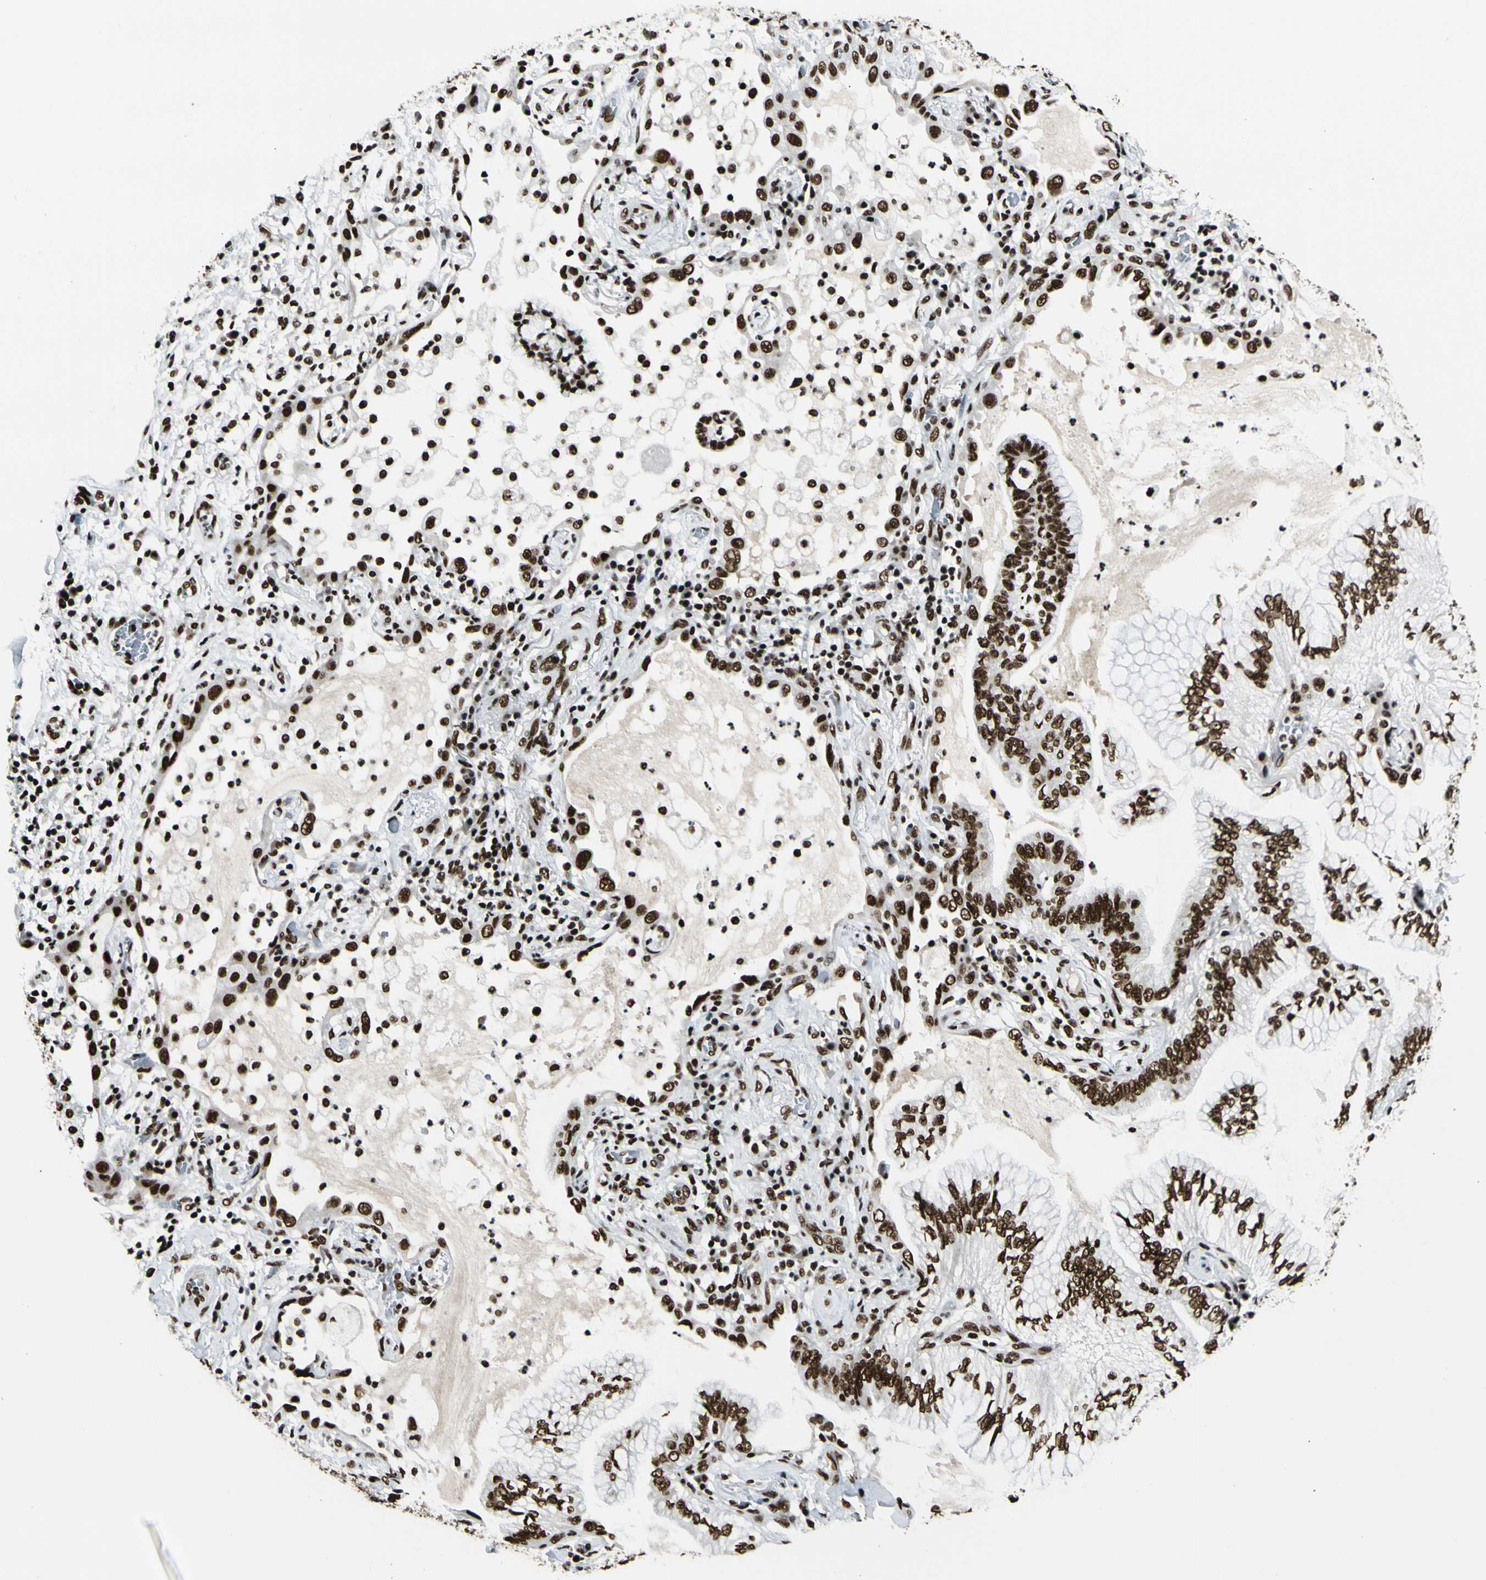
{"staining": {"intensity": "strong", "quantity": ">75%", "location": "nuclear"}, "tissue": "lung cancer", "cell_type": "Tumor cells", "image_type": "cancer", "snomed": [{"axis": "morphology", "description": "Normal tissue, NOS"}, {"axis": "morphology", "description": "Adenocarcinoma, NOS"}, {"axis": "topography", "description": "Bronchus"}, {"axis": "topography", "description": "Lung"}], "caption": "There is high levels of strong nuclear staining in tumor cells of lung cancer, as demonstrated by immunohistochemical staining (brown color).", "gene": "CCAR1", "patient": {"sex": "female", "age": 70}}